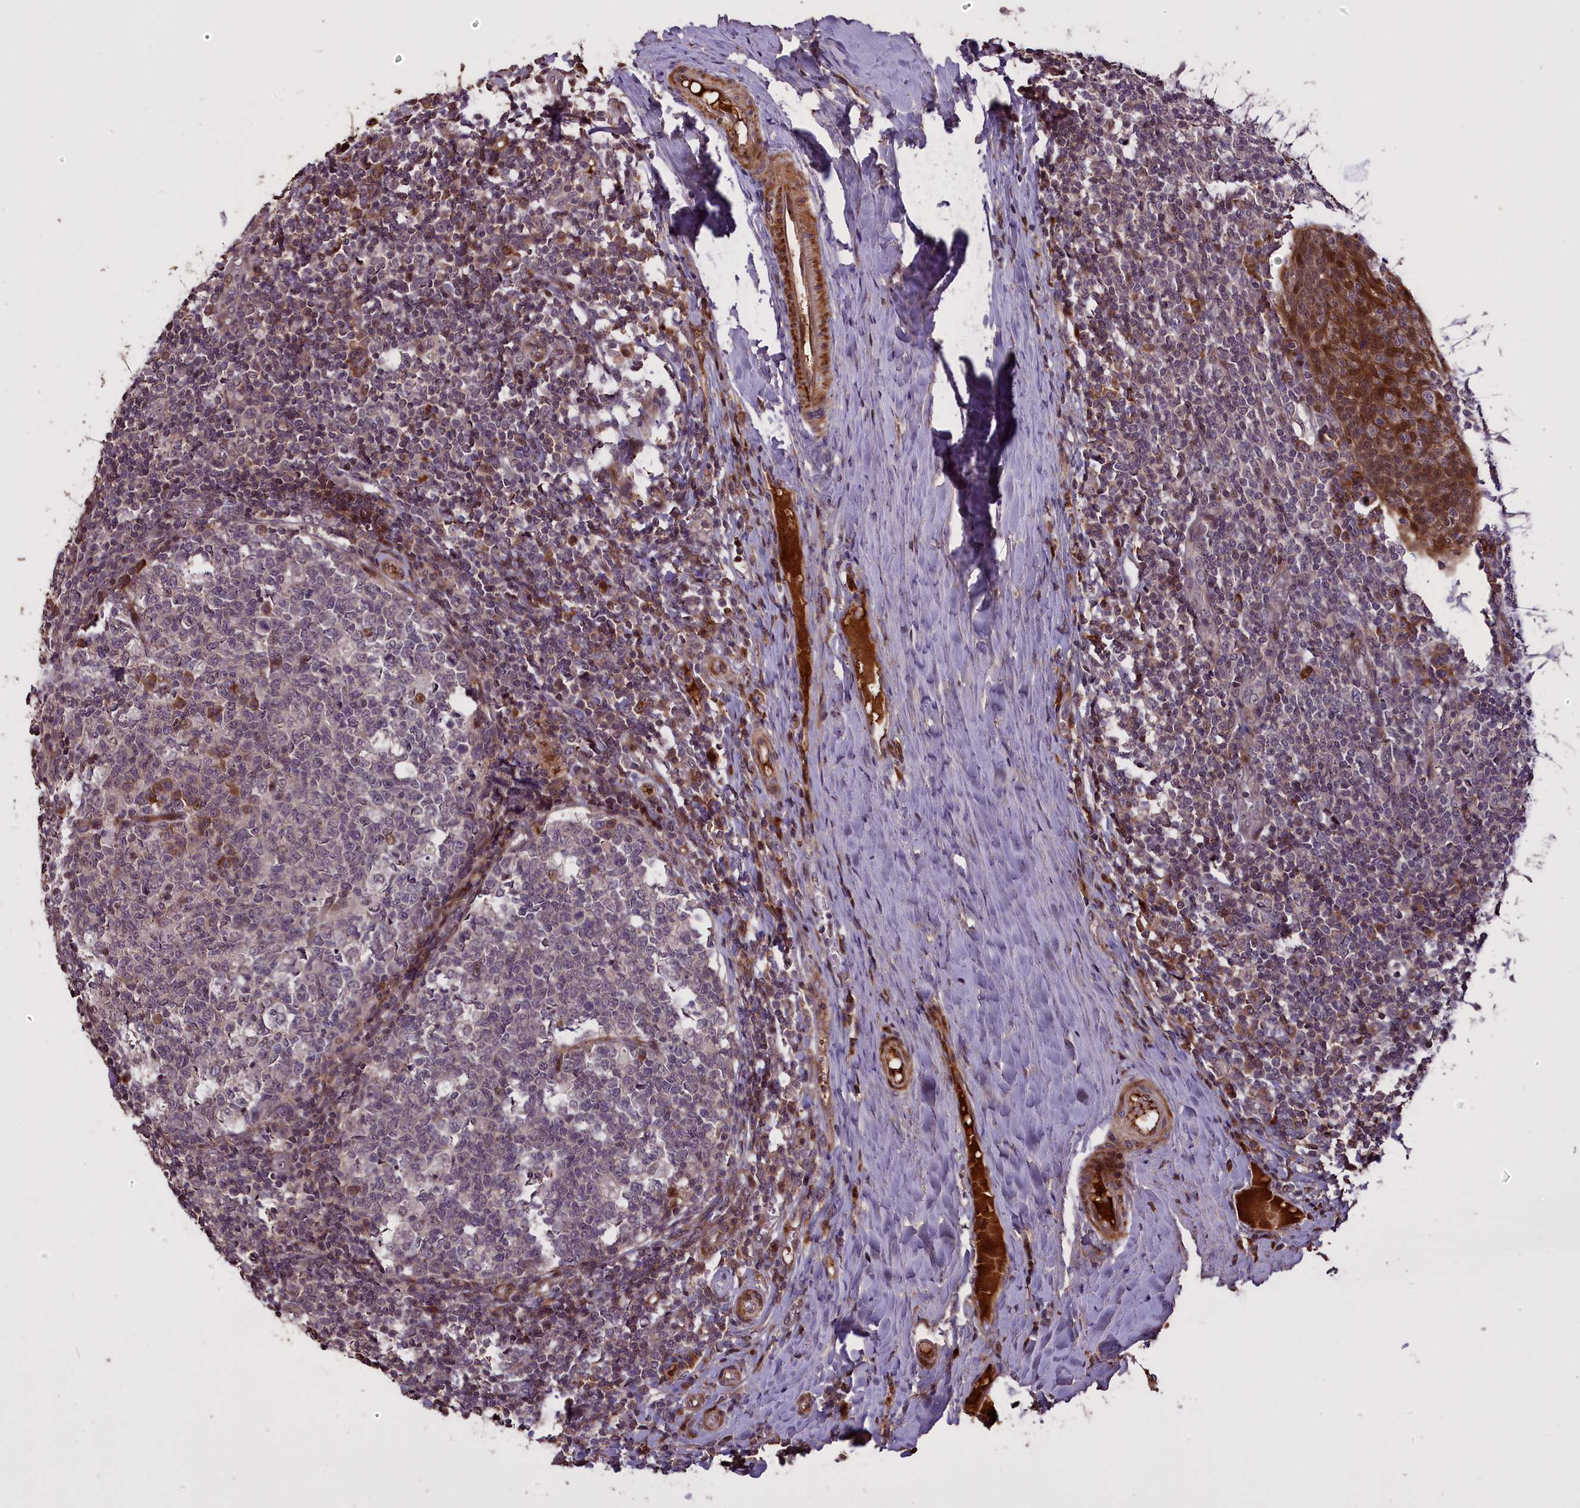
{"staining": {"intensity": "moderate", "quantity": "<25%", "location": "cytoplasmic/membranous"}, "tissue": "tonsil", "cell_type": "Germinal center cells", "image_type": "normal", "snomed": [{"axis": "morphology", "description": "Normal tissue, NOS"}, {"axis": "topography", "description": "Tonsil"}], "caption": "The image reveals a brown stain indicating the presence of a protein in the cytoplasmic/membranous of germinal center cells in tonsil.", "gene": "ENHO", "patient": {"sex": "female", "age": 19}}